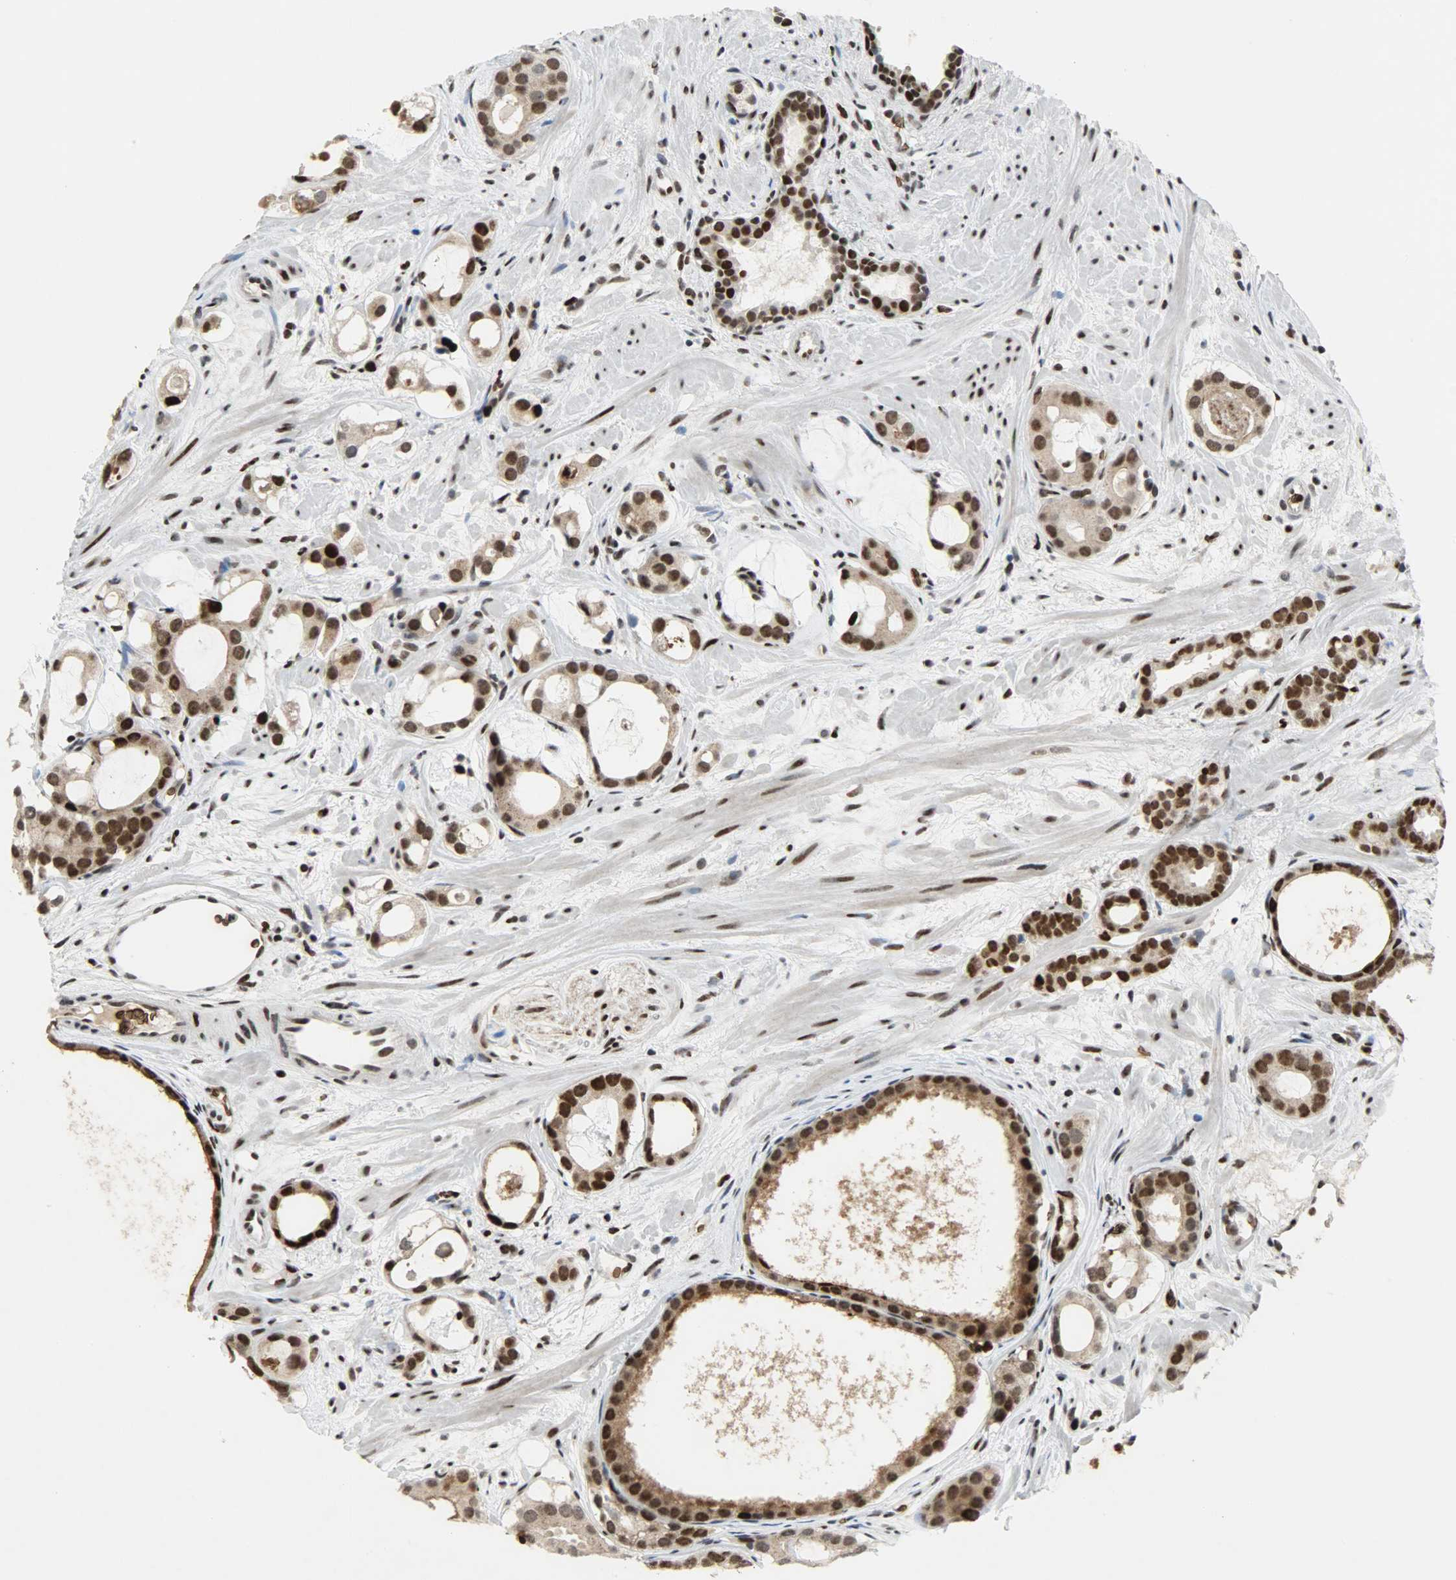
{"staining": {"intensity": "strong", "quantity": ">75%", "location": "cytoplasmic/membranous,nuclear"}, "tissue": "prostate cancer", "cell_type": "Tumor cells", "image_type": "cancer", "snomed": [{"axis": "morphology", "description": "Adenocarcinoma, Low grade"}, {"axis": "topography", "description": "Prostate"}], "caption": "Immunohistochemical staining of adenocarcinoma (low-grade) (prostate) demonstrates strong cytoplasmic/membranous and nuclear protein positivity in approximately >75% of tumor cells.", "gene": "SNAI1", "patient": {"sex": "male", "age": 57}}